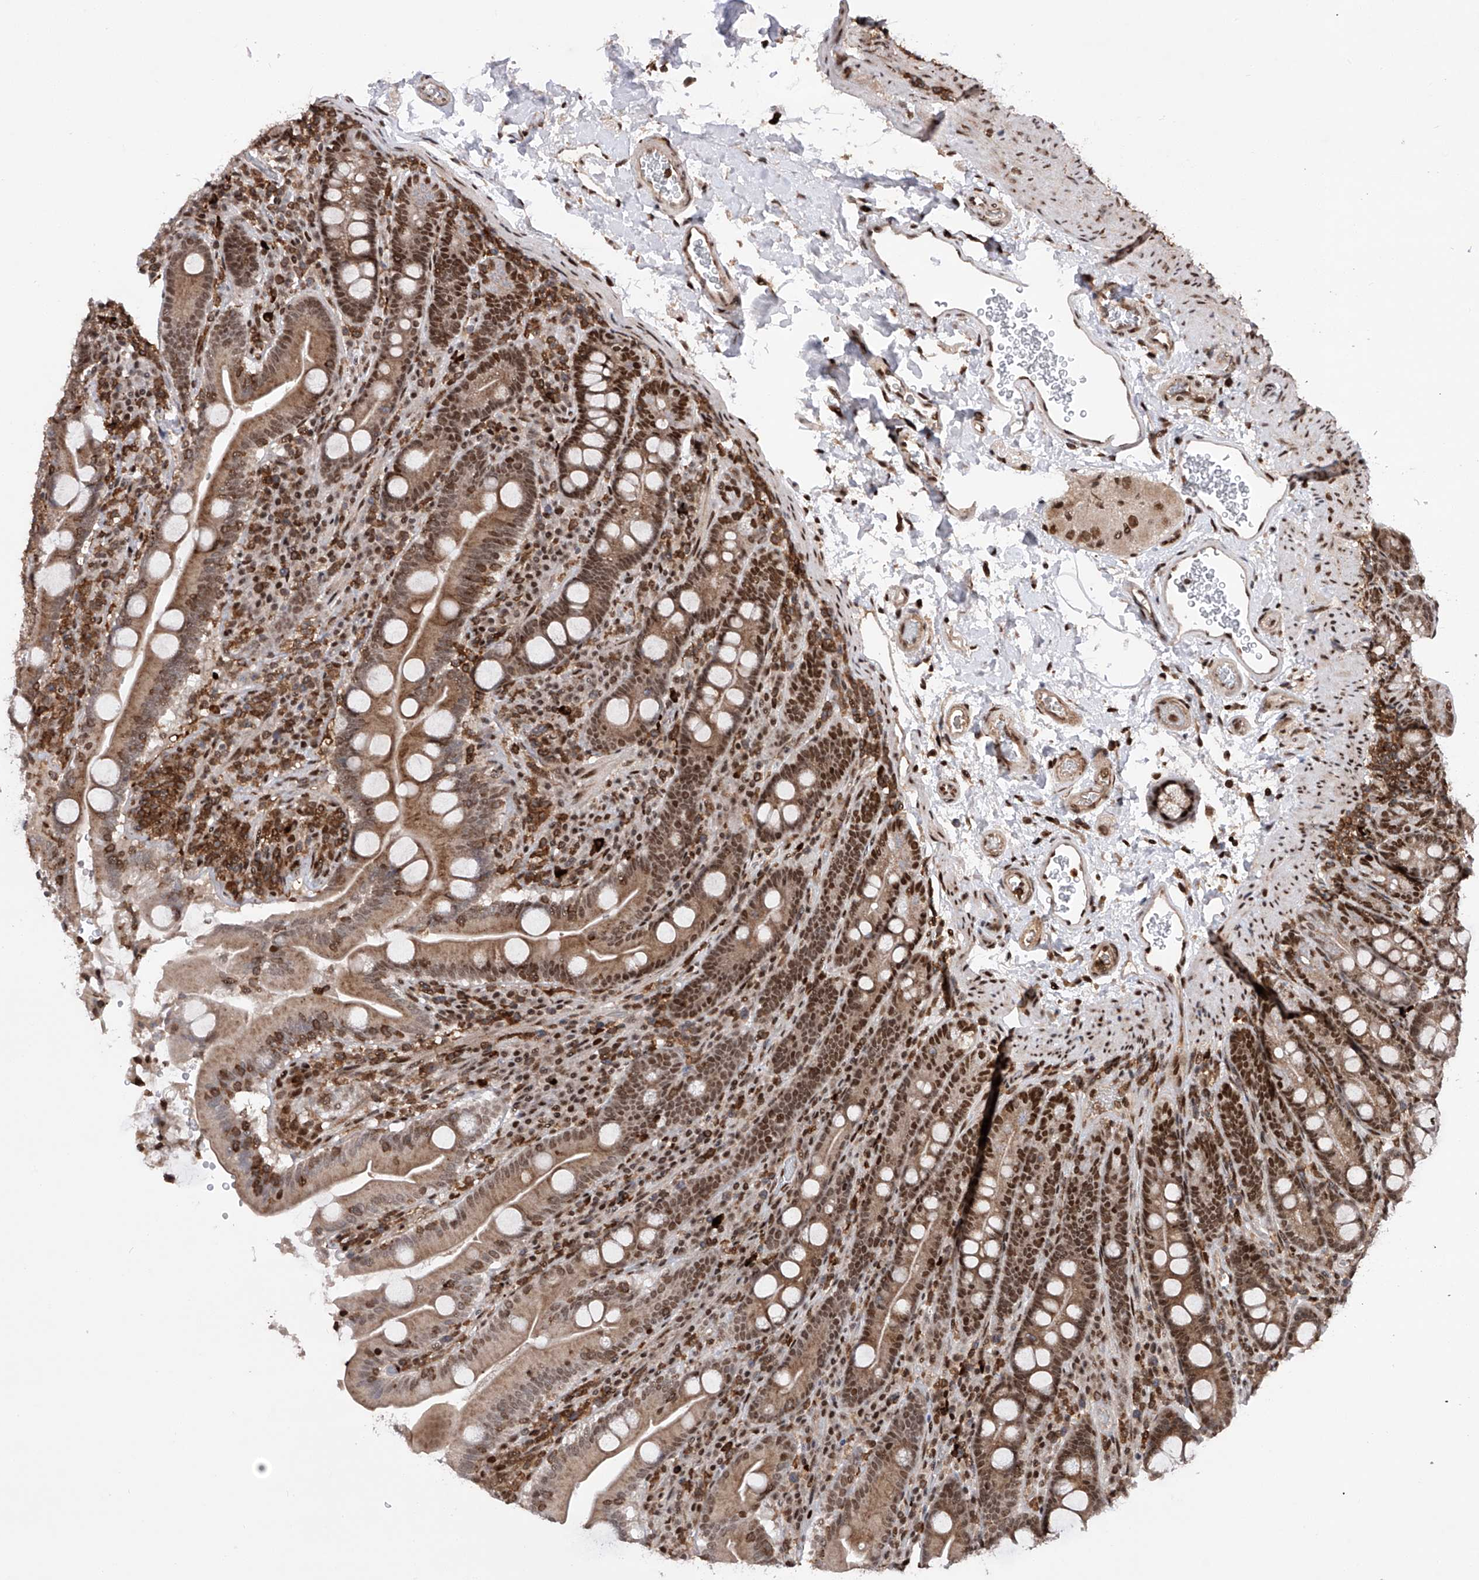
{"staining": {"intensity": "moderate", "quantity": ">75%", "location": "cytoplasmic/membranous,nuclear"}, "tissue": "duodenum", "cell_type": "Glandular cells", "image_type": "normal", "snomed": [{"axis": "morphology", "description": "Normal tissue, NOS"}, {"axis": "topography", "description": "Duodenum"}], "caption": "Immunohistochemistry (IHC) histopathology image of unremarkable duodenum stained for a protein (brown), which demonstrates medium levels of moderate cytoplasmic/membranous,nuclear staining in about >75% of glandular cells.", "gene": "ZNF280D", "patient": {"sex": "male", "age": 35}}